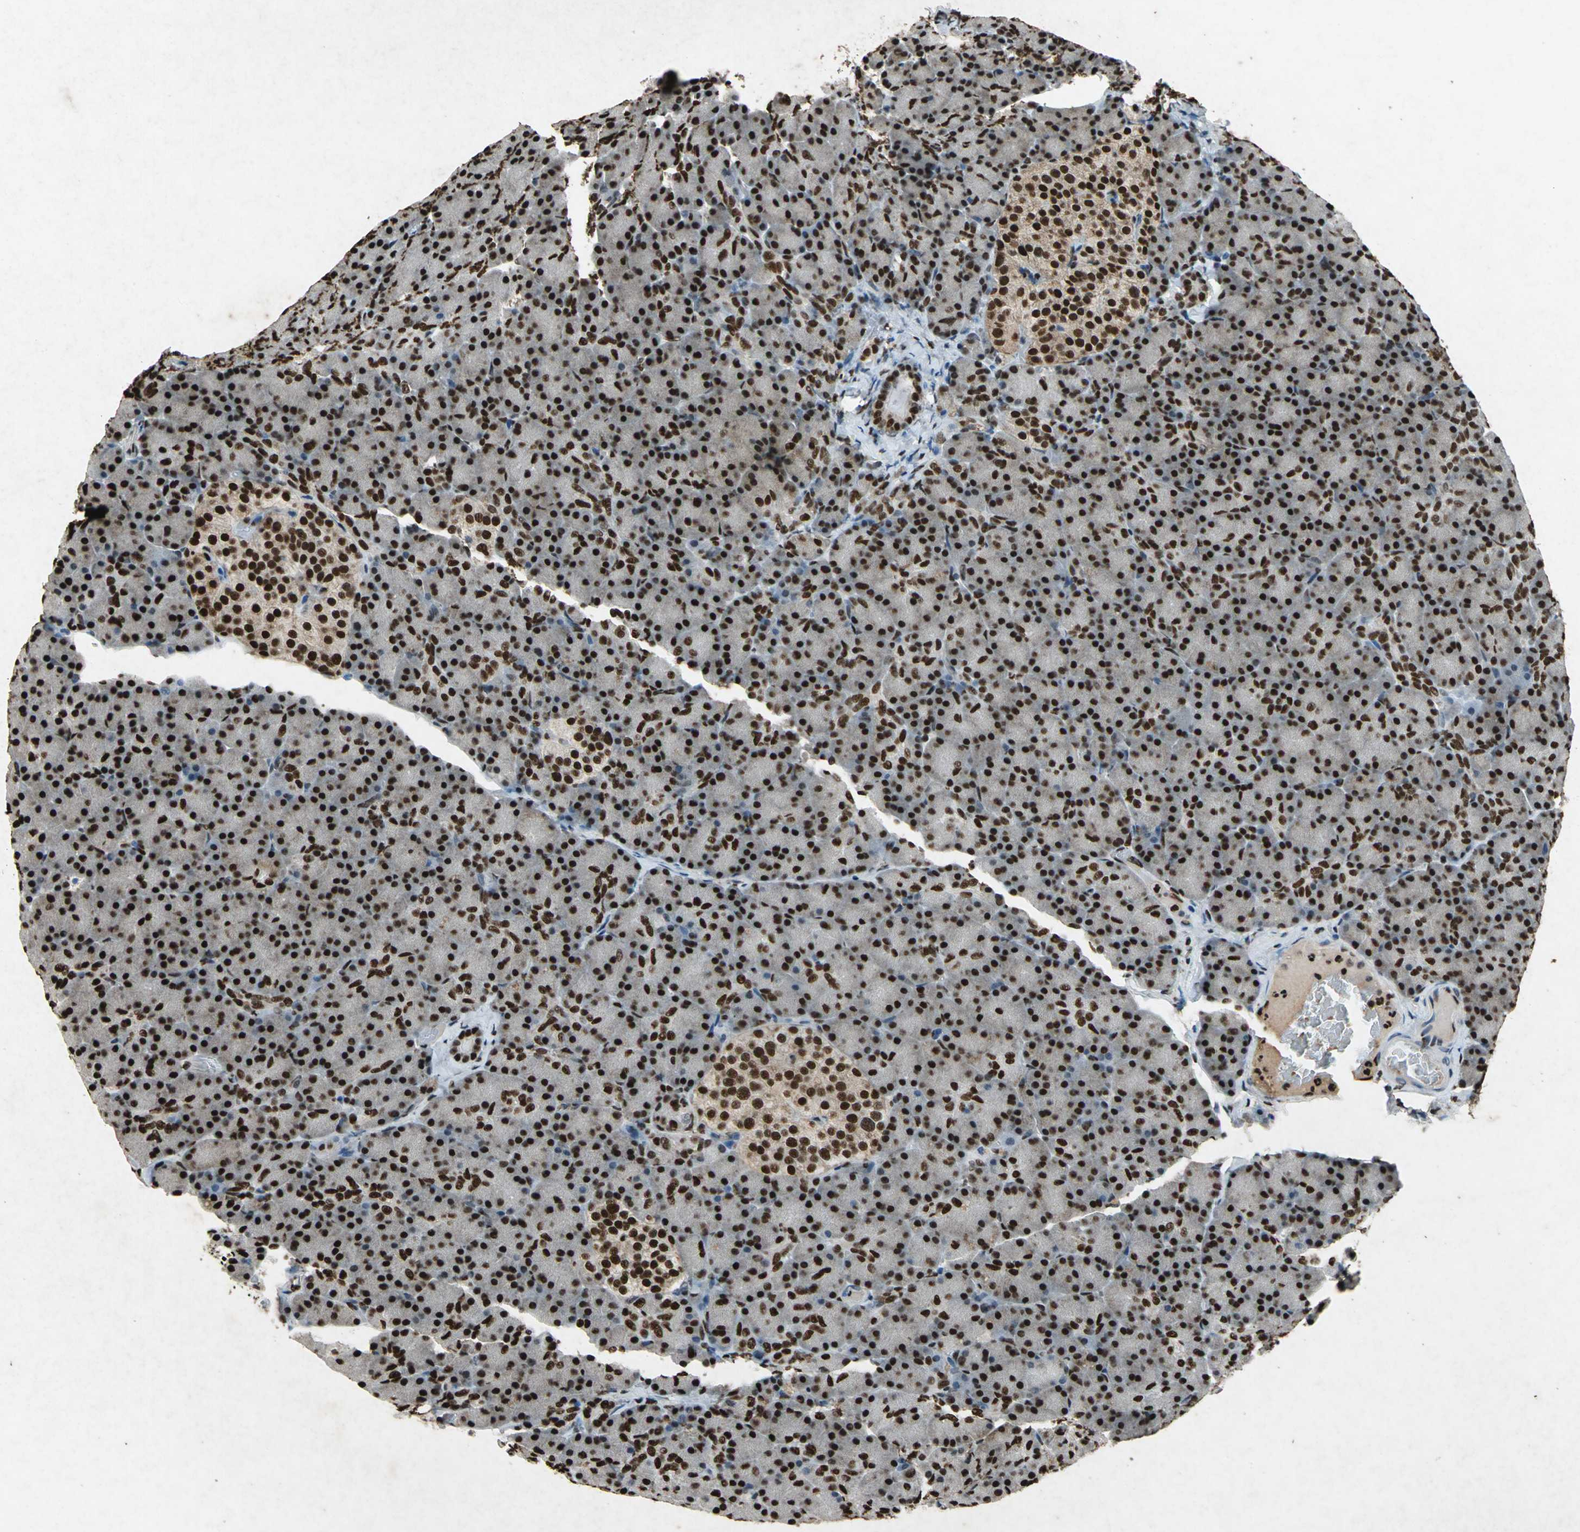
{"staining": {"intensity": "strong", "quantity": ">75%", "location": "nuclear"}, "tissue": "pancreas", "cell_type": "Exocrine glandular cells", "image_type": "normal", "snomed": [{"axis": "morphology", "description": "Normal tissue, NOS"}, {"axis": "topography", "description": "Pancreas"}], "caption": "Immunohistochemical staining of benign human pancreas displays >75% levels of strong nuclear protein staining in approximately >75% of exocrine glandular cells.", "gene": "ANP32A", "patient": {"sex": "female", "age": 43}}